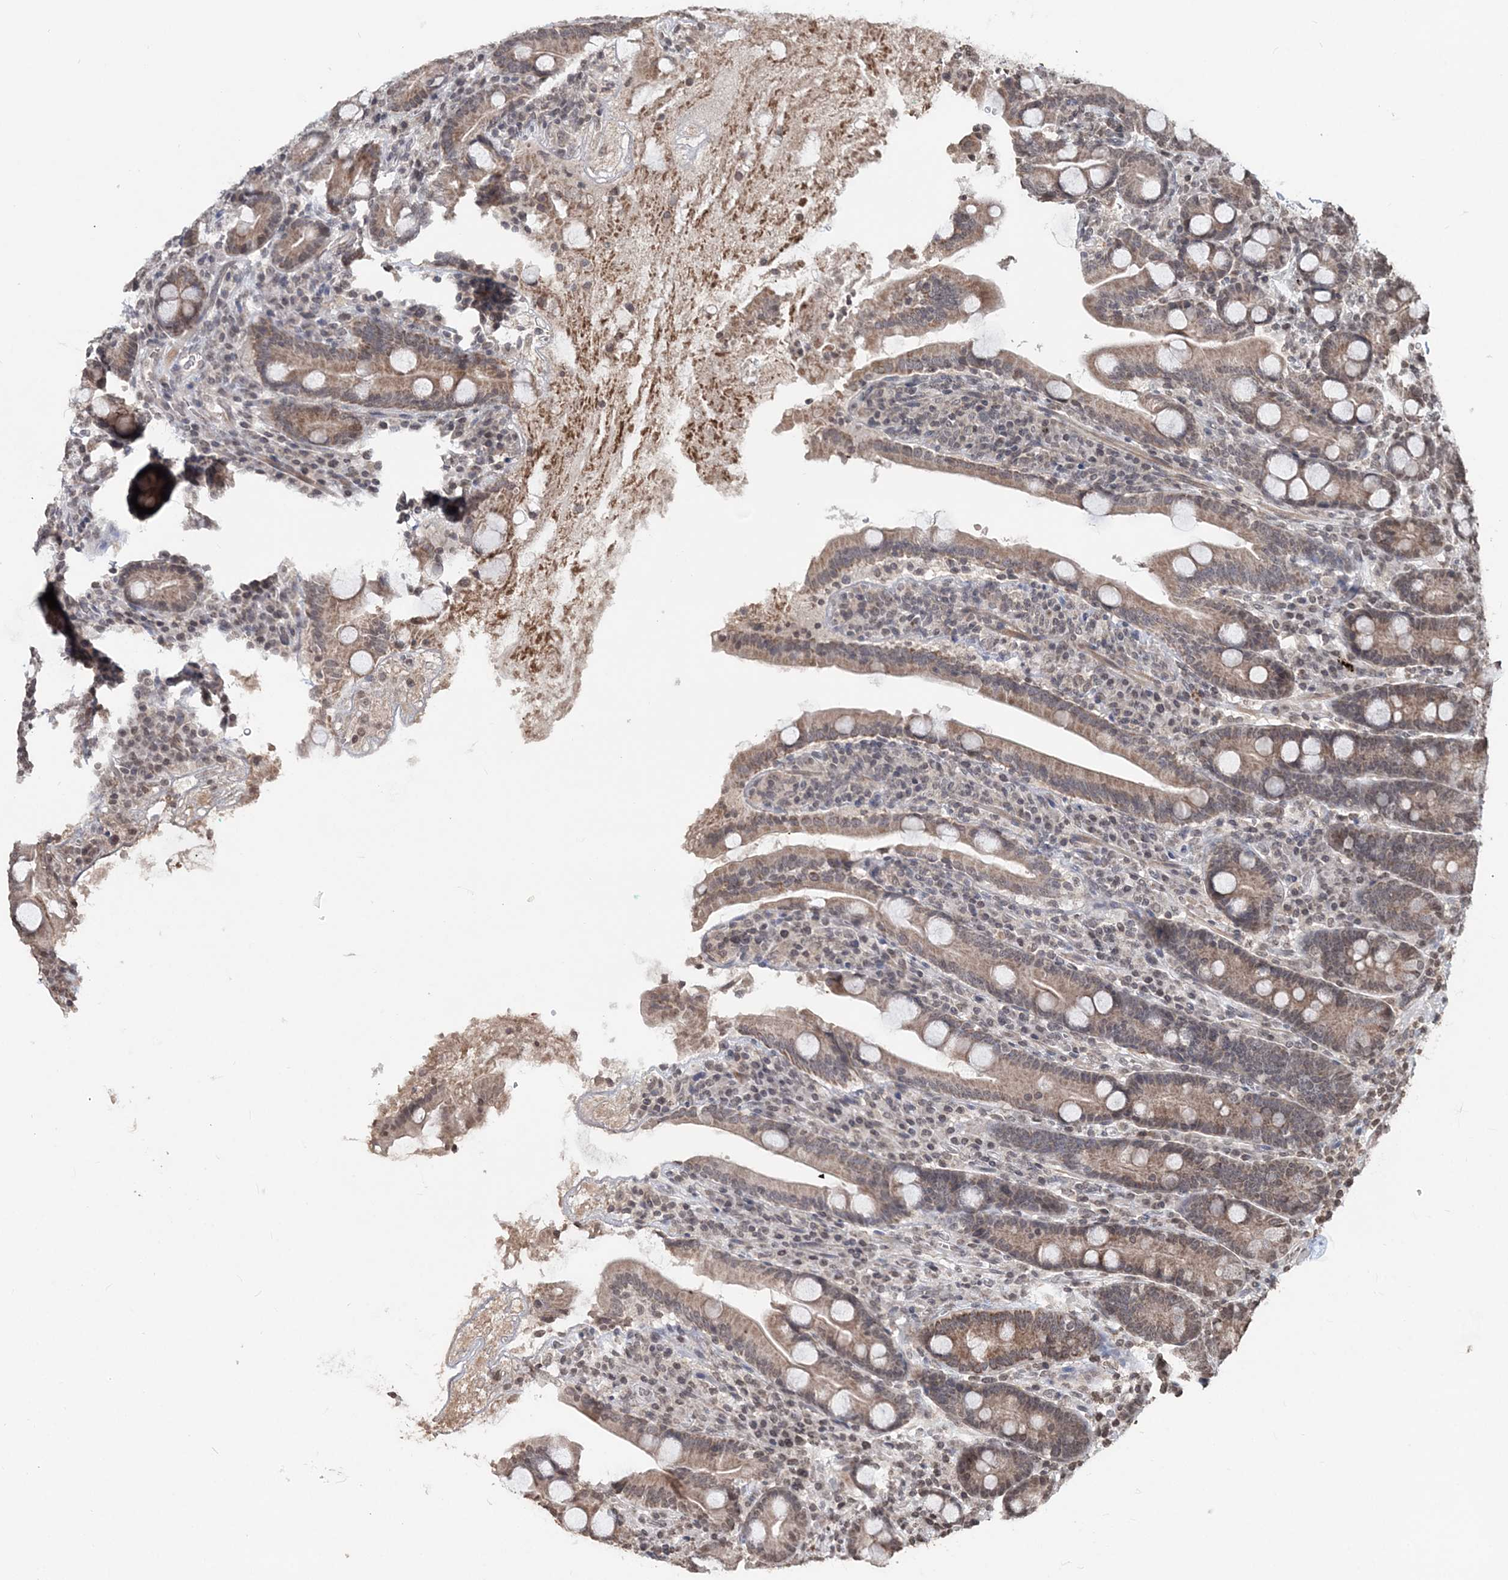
{"staining": {"intensity": "moderate", "quantity": ">75%", "location": "cytoplasmic/membranous"}, "tissue": "duodenum", "cell_type": "Glandular cells", "image_type": "normal", "snomed": [{"axis": "morphology", "description": "Normal tissue, NOS"}, {"axis": "topography", "description": "Duodenum"}], "caption": "Protein positivity by IHC shows moderate cytoplasmic/membranous staining in approximately >75% of glandular cells in benign duodenum. The protein of interest is stained brown, and the nuclei are stained in blue (DAB (3,3'-diaminobenzidine) IHC with brightfield microscopy, high magnification).", "gene": "SOWAHB", "patient": {"sex": "male", "age": 35}}